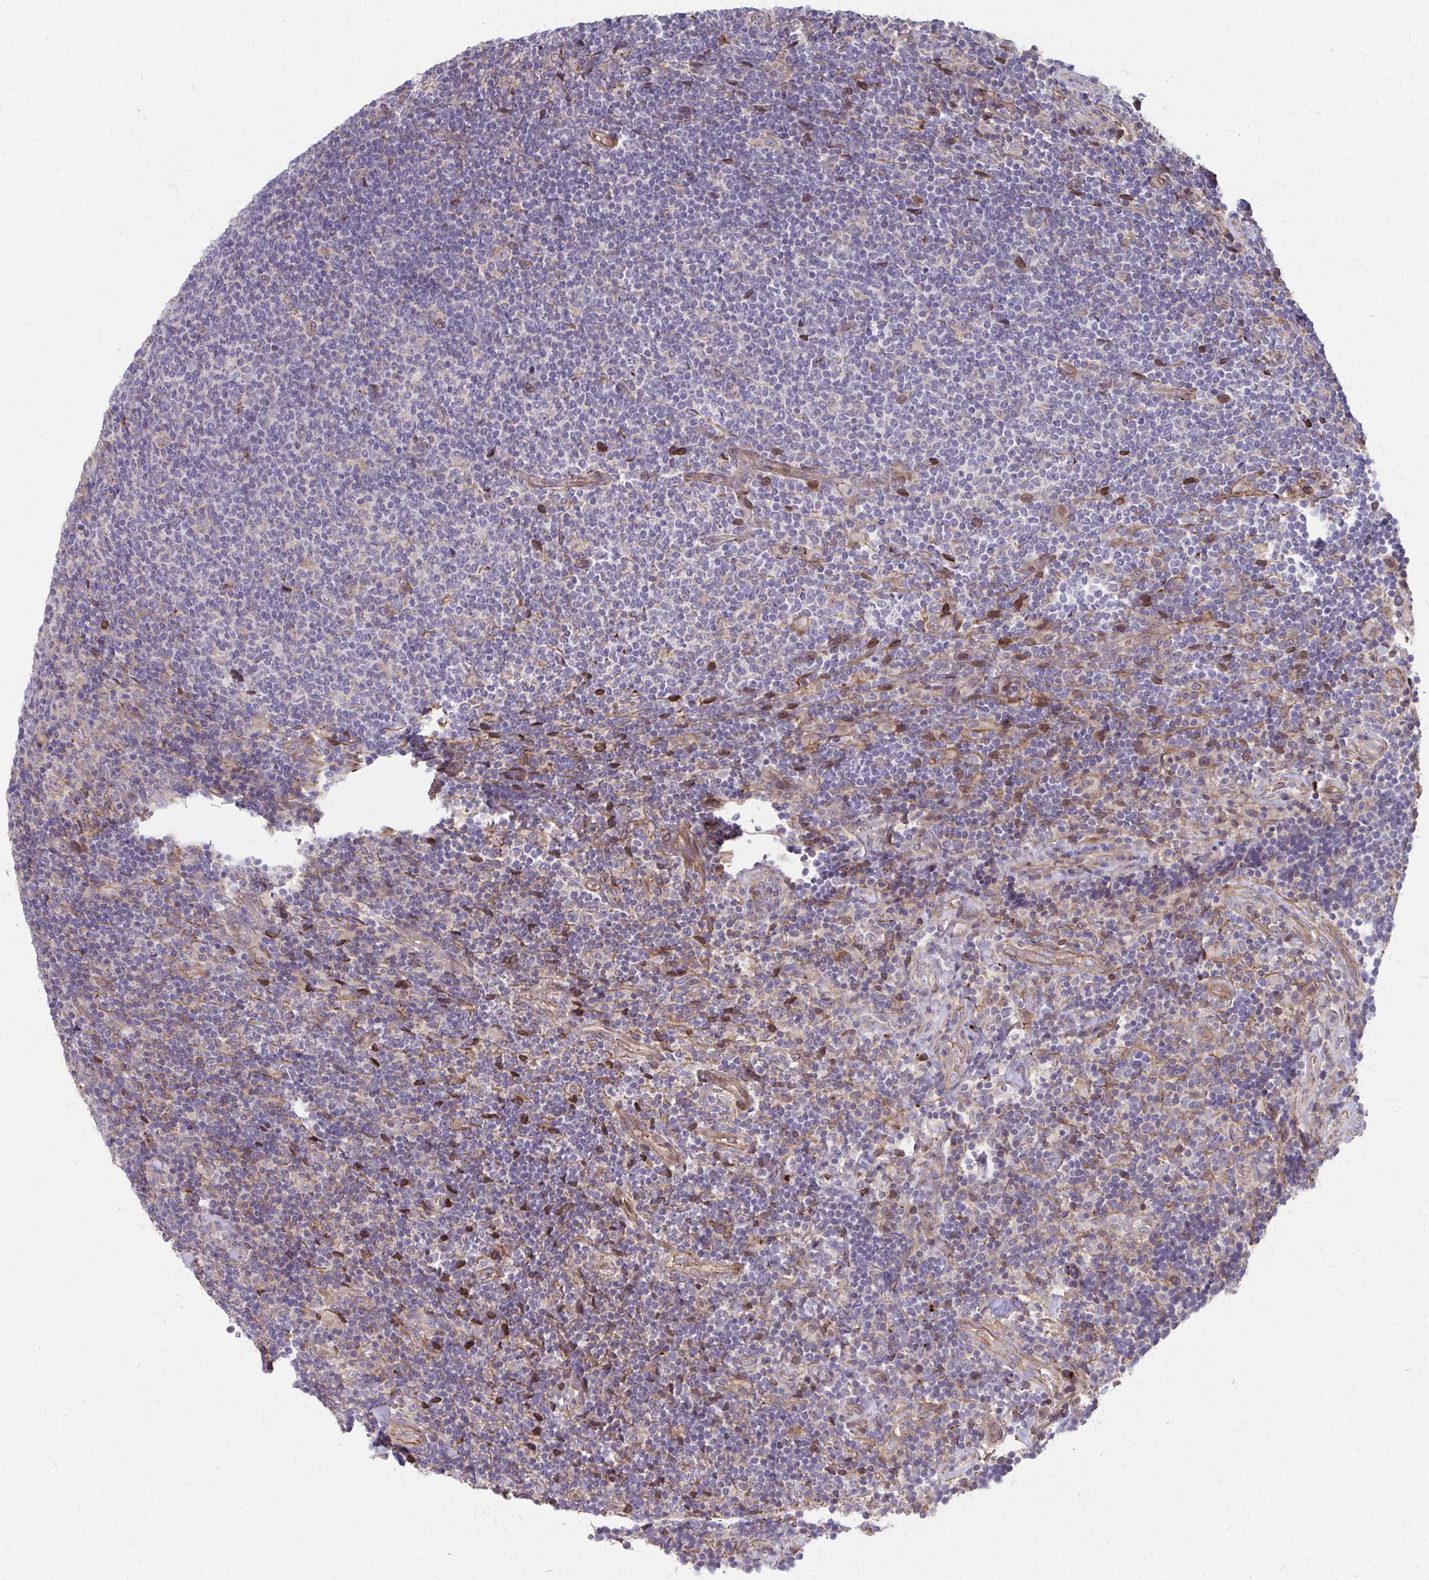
{"staining": {"intensity": "negative", "quantity": "none", "location": "none"}, "tissue": "lymphoma", "cell_type": "Tumor cells", "image_type": "cancer", "snomed": [{"axis": "morphology", "description": "Malignant lymphoma, non-Hodgkin's type, Low grade"}, {"axis": "topography", "description": "Lymph node"}], "caption": "The micrograph reveals no significant expression in tumor cells of lymphoma. Nuclei are stained in blue.", "gene": "MMP14", "patient": {"sex": "male", "age": 52}}